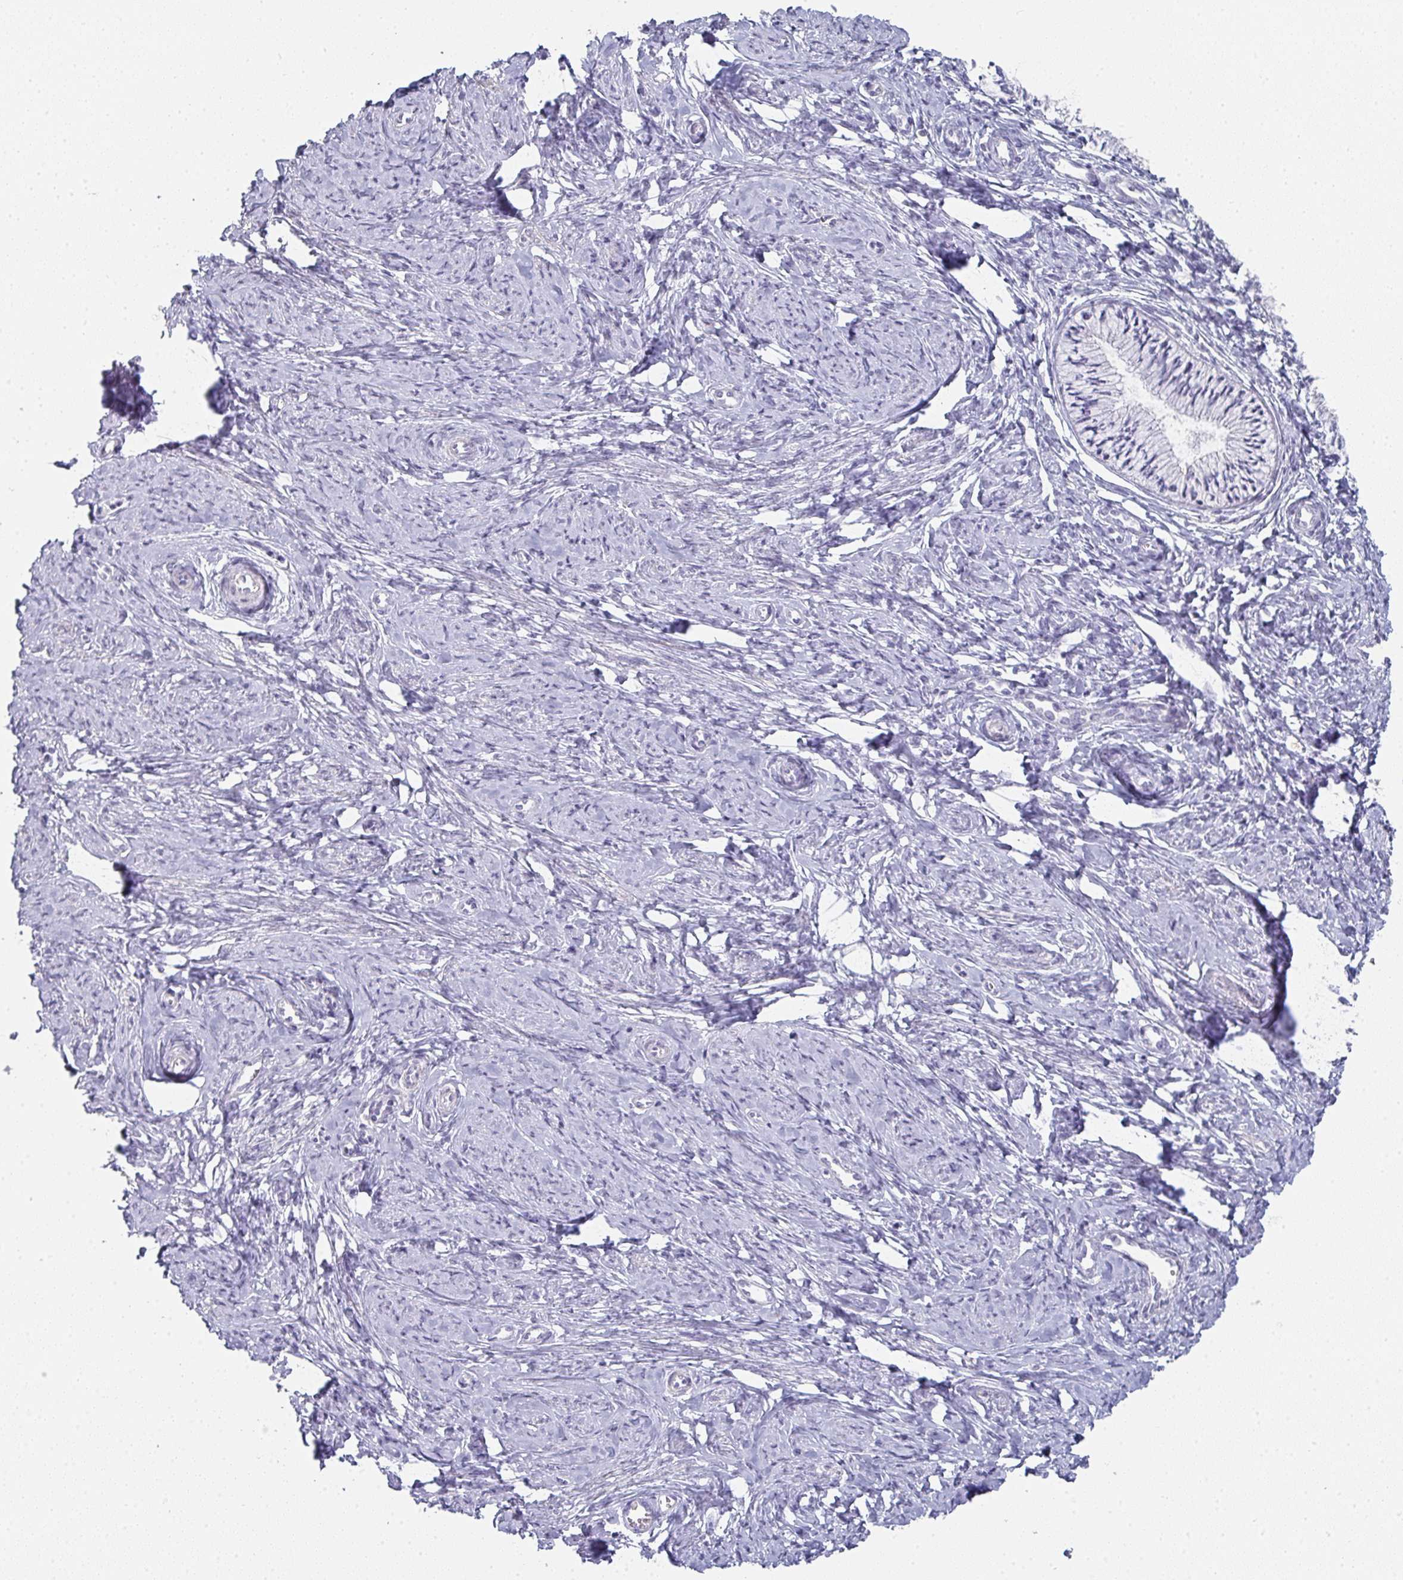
{"staining": {"intensity": "negative", "quantity": "none", "location": "none"}, "tissue": "cervix", "cell_type": "Glandular cells", "image_type": "normal", "snomed": [{"axis": "morphology", "description": "Normal tissue, NOS"}, {"axis": "topography", "description": "Cervix"}], "caption": "IHC histopathology image of unremarkable cervix: cervix stained with DAB (3,3'-diaminobenzidine) shows no significant protein positivity in glandular cells.", "gene": "A1CF", "patient": {"sex": "female", "age": 24}}